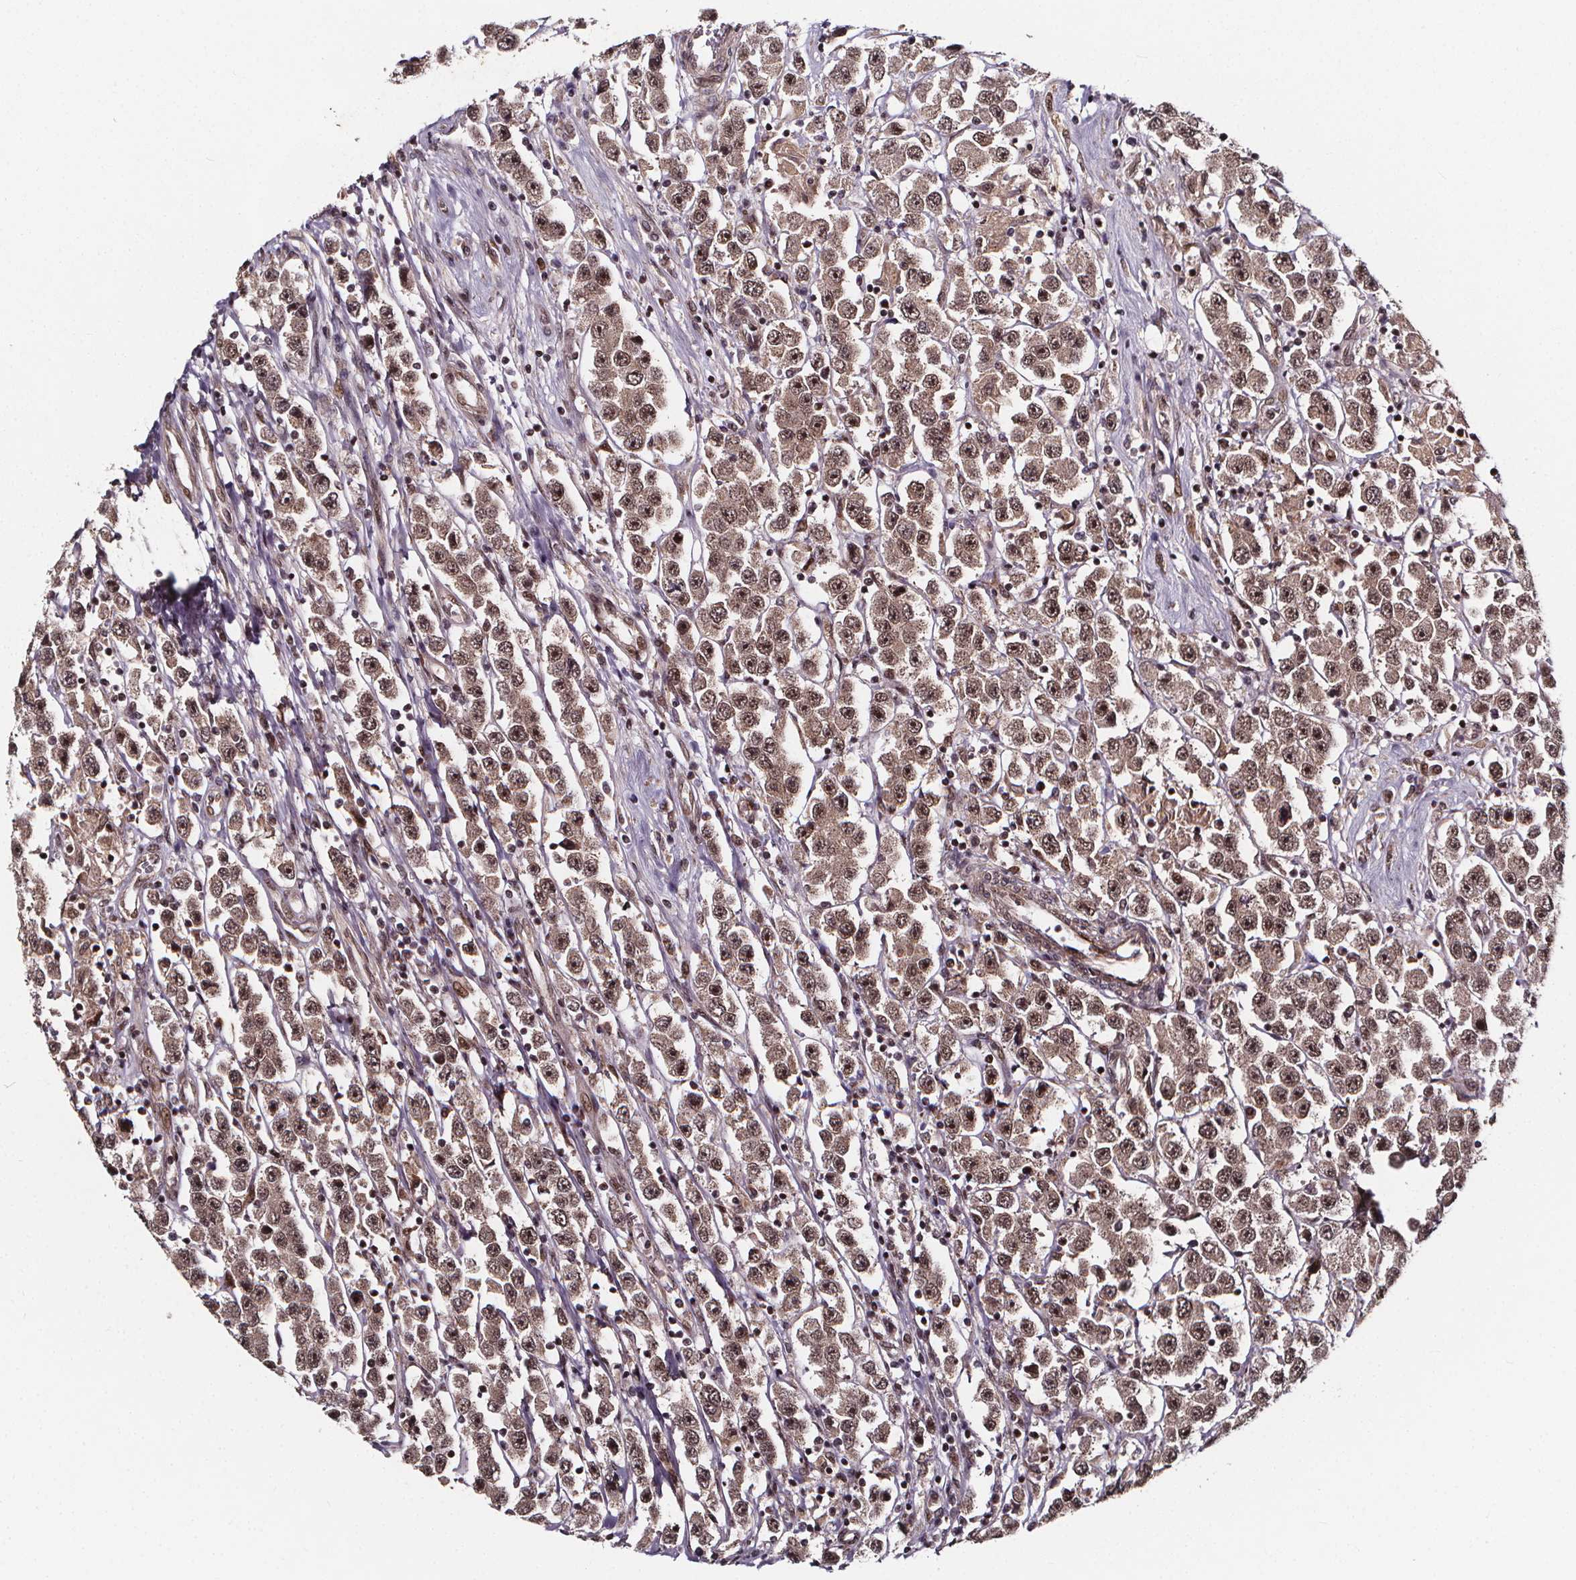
{"staining": {"intensity": "moderate", "quantity": ">75%", "location": "cytoplasmic/membranous,nuclear"}, "tissue": "testis cancer", "cell_type": "Tumor cells", "image_type": "cancer", "snomed": [{"axis": "morphology", "description": "Seminoma, NOS"}, {"axis": "topography", "description": "Testis"}], "caption": "DAB immunohistochemical staining of human testis seminoma exhibits moderate cytoplasmic/membranous and nuclear protein expression in about >75% of tumor cells. The staining is performed using DAB brown chromogen to label protein expression. The nuclei are counter-stained blue using hematoxylin.", "gene": "DDIT3", "patient": {"sex": "male", "age": 45}}